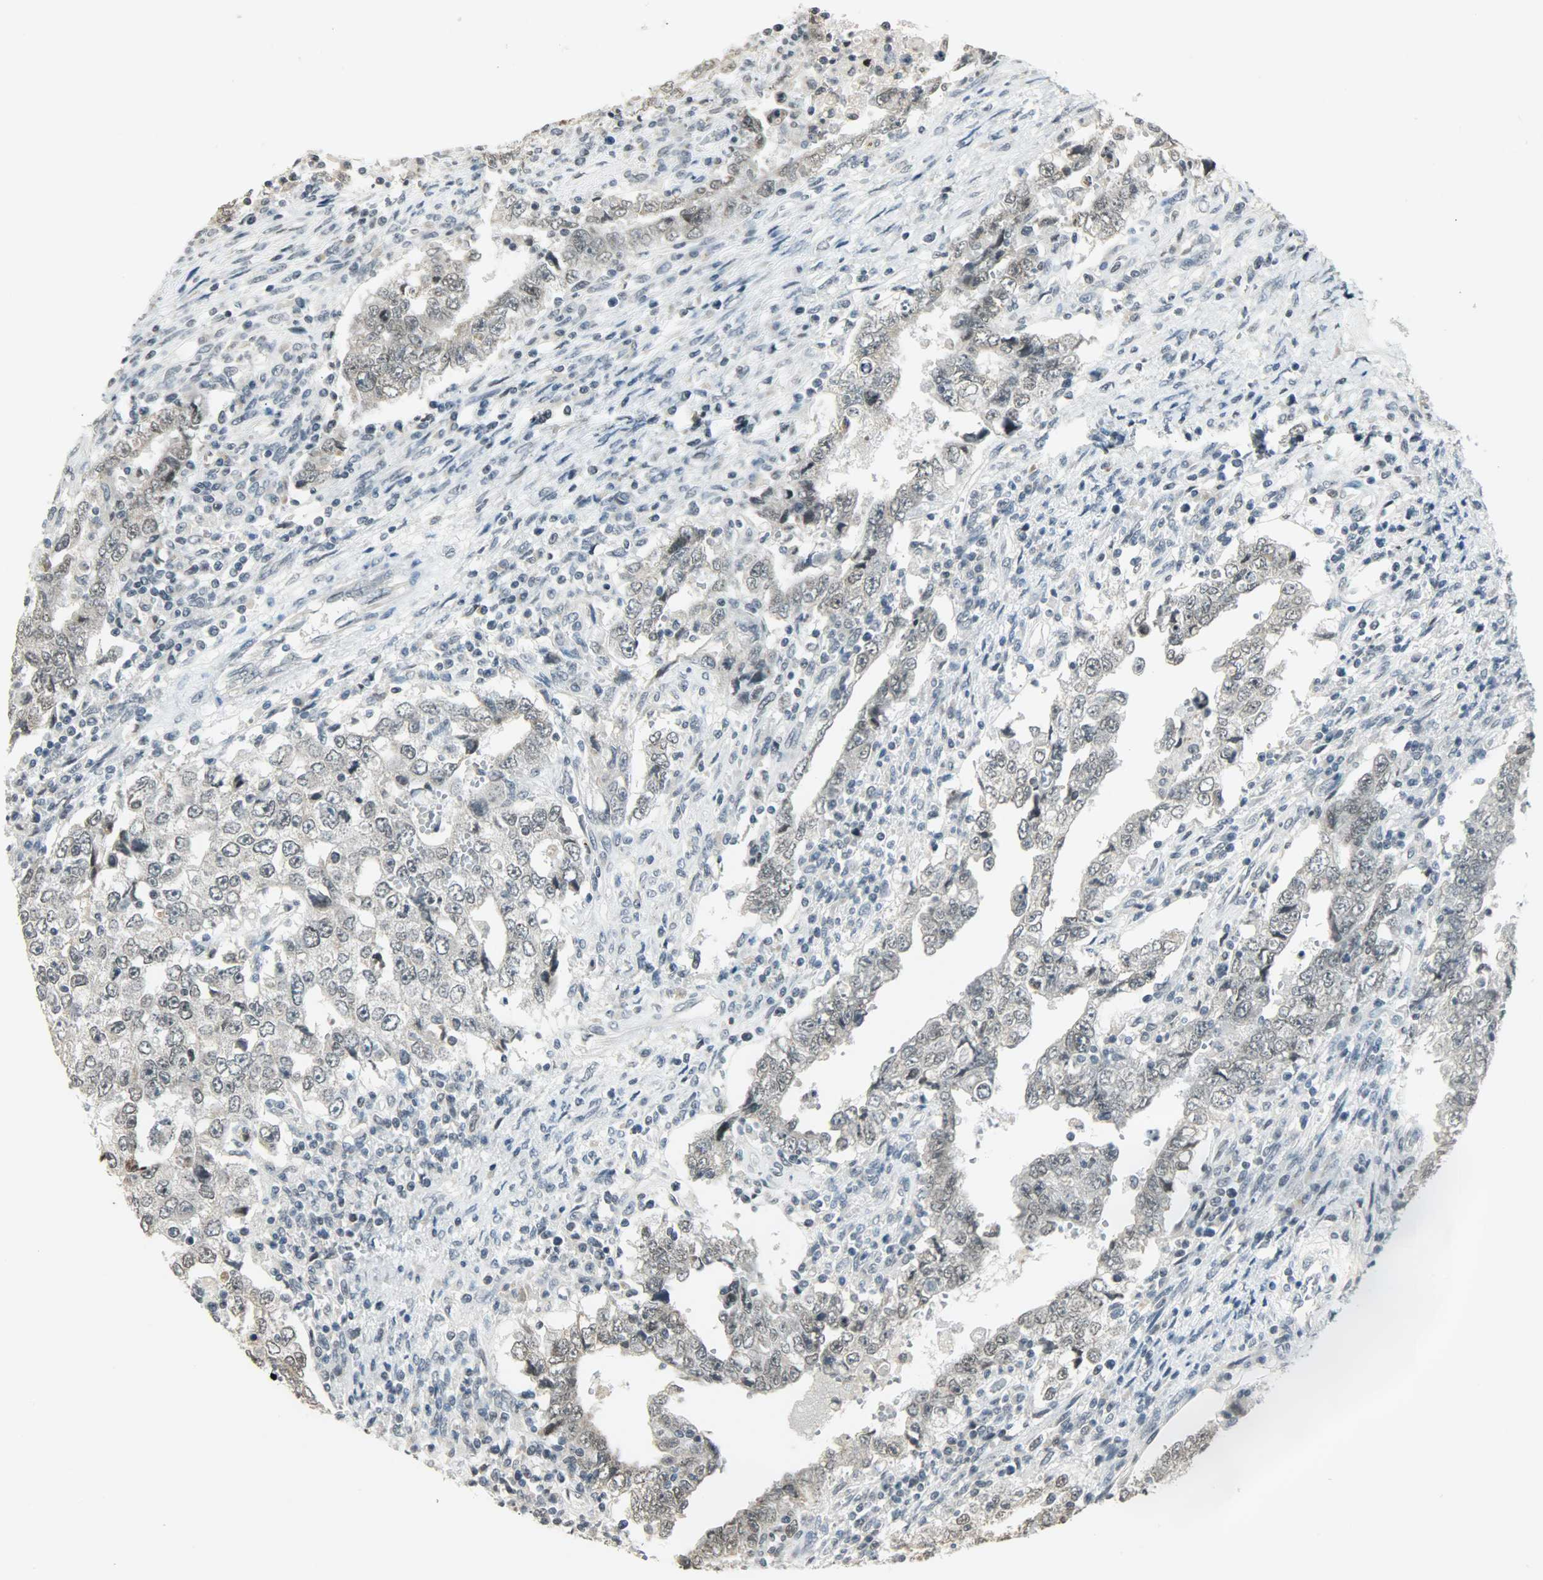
{"staining": {"intensity": "weak", "quantity": "<25%", "location": "nuclear"}, "tissue": "testis cancer", "cell_type": "Tumor cells", "image_type": "cancer", "snomed": [{"axis": "morphology", "description": "Carcinoma, Embryonal, NOS"}, {"axis": "topography", "description": "Testis"}], "caption": "This is an IHC micrograph of testis cancer. There is no expression in tumor cells.", "gene": "SMARCA5", "patient": {"sex": "male", "age": 26}}